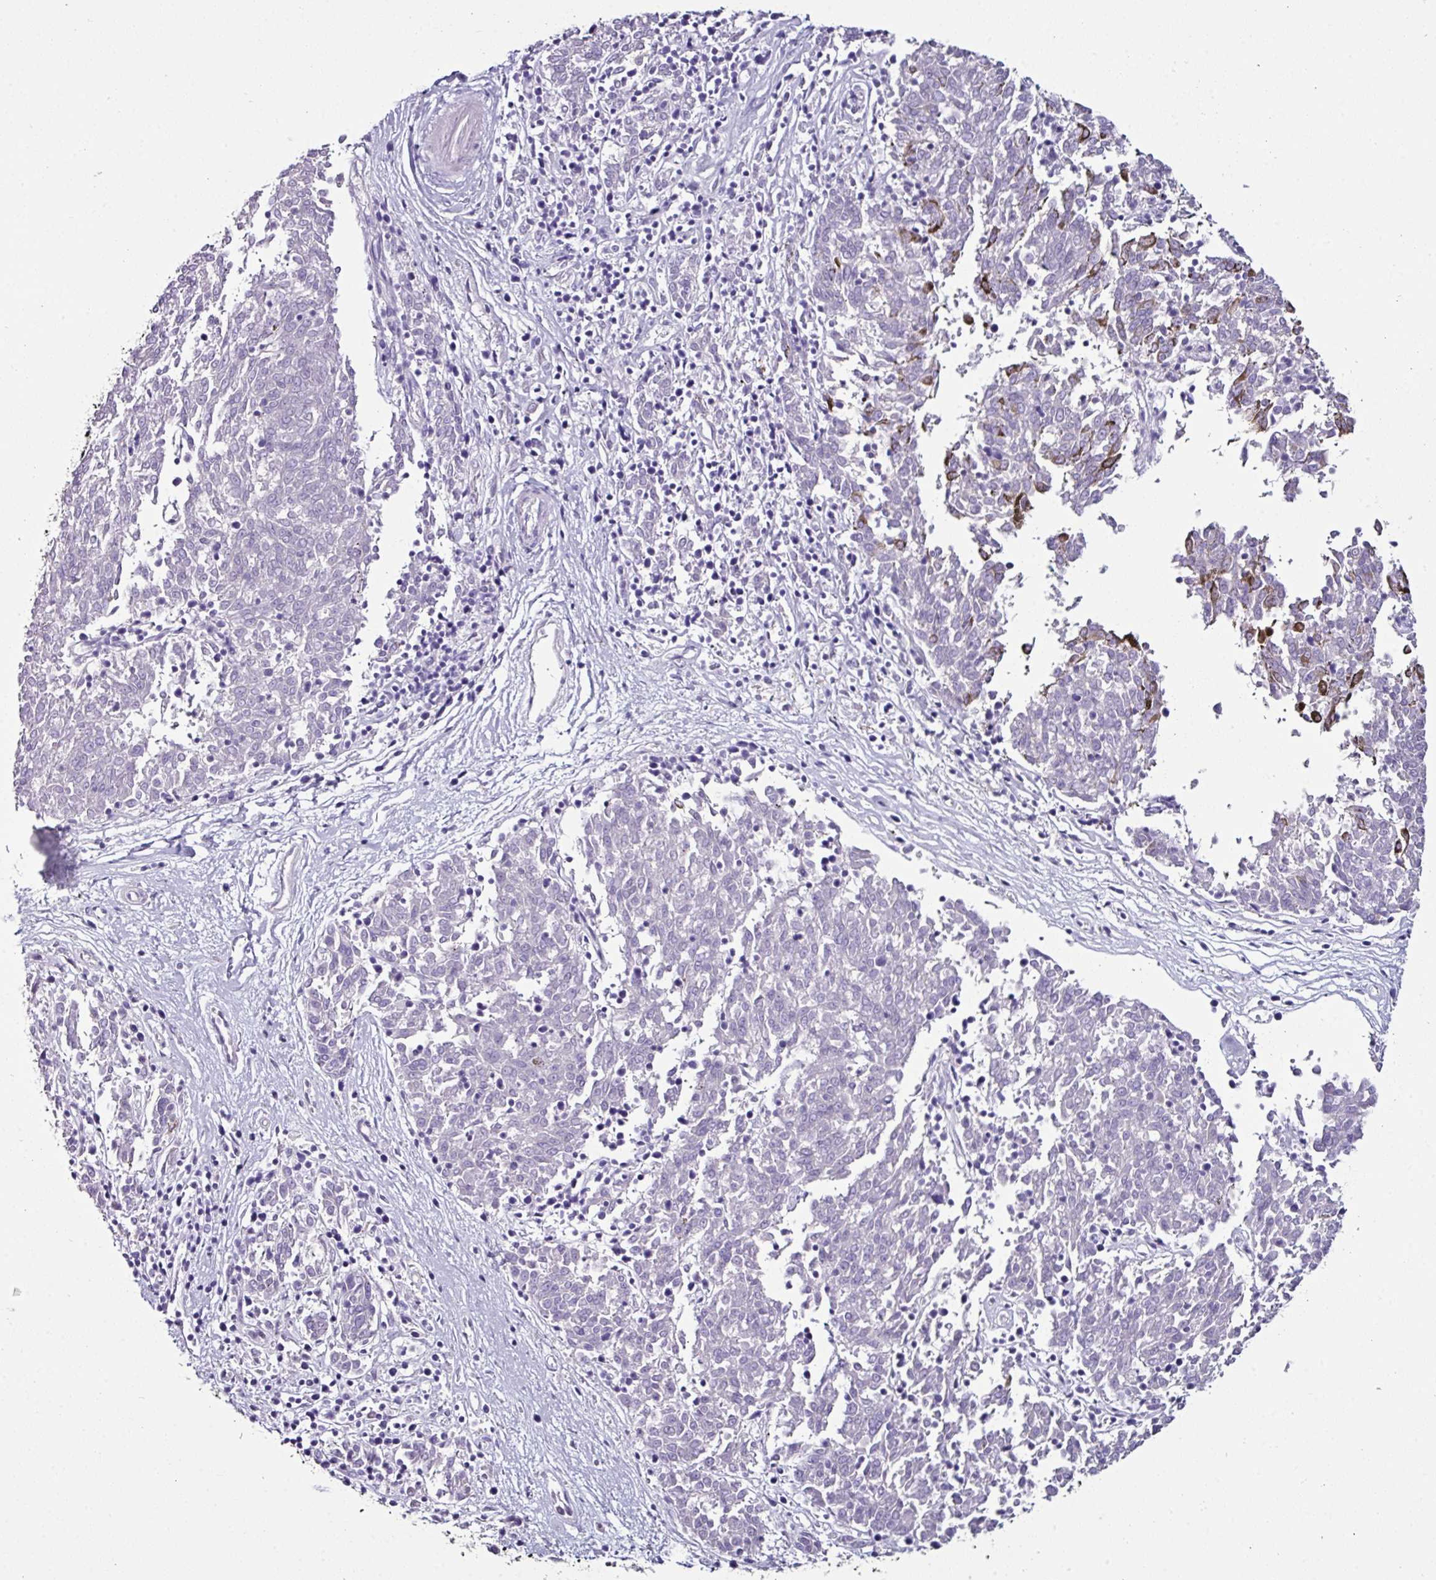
{"staining": {"intensity": "negative", "quantity": "none", "location": "none"}, "tissue": "melanoma", "cell_type": "Tumor cells", "image_type": "cancer", "snomed": [{"axis": "morphology", "description": "Malignant melanoma, NOS"}, {"axis": "topography", "description": "Skin"}], "caption": "Tumor cells are negative for protein expression in human malignant melanoma. (DAB IHC with hematoxylin counter stain).", "gene": "GLP2R", "patient": {"sex": "female", "age": 72}}